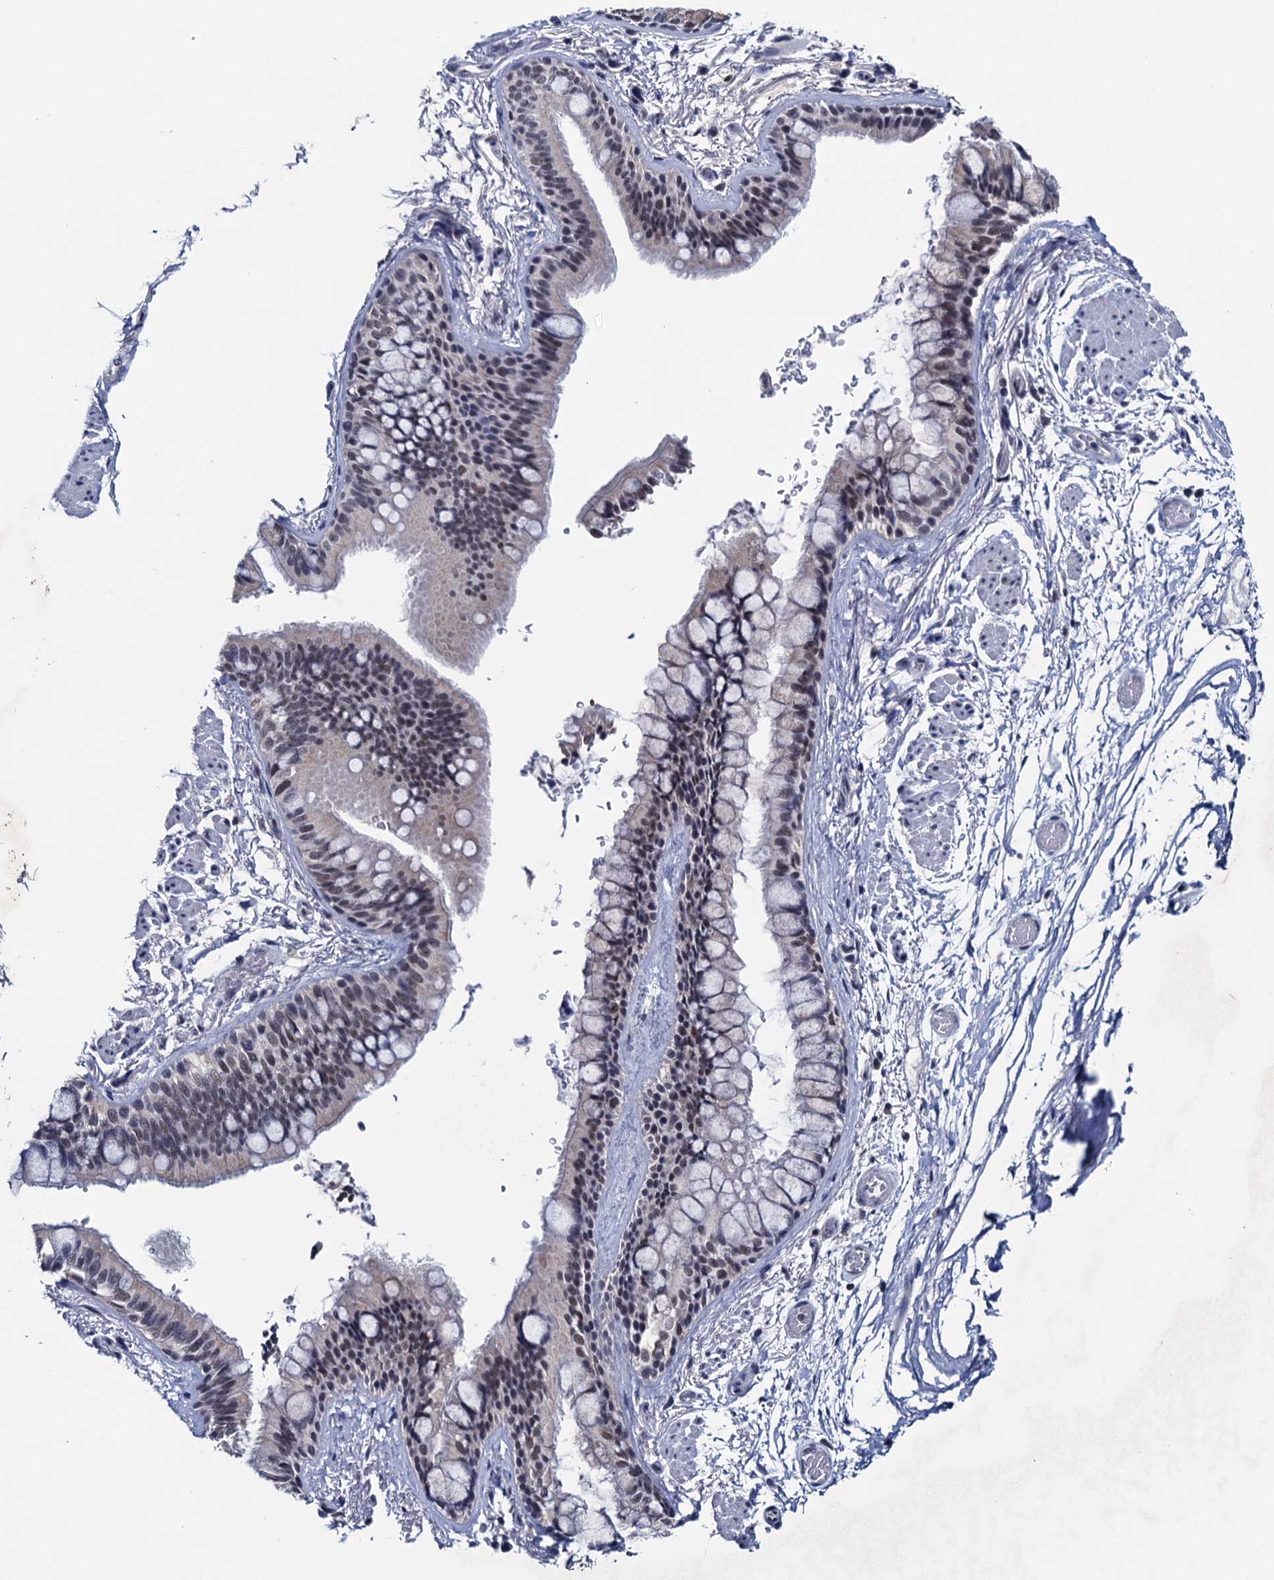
{"staining": {"intensity": "weak", "quantity": "25%-75%", "location": "nuclear"}, "tissue": "bronchus", "cell_type": "Respiratory epithelial cells", "image_type": "normal", "snomed": [{"axis": "morphology", "description": "Normal tissue, NOS"}, {"axis": "topography", "description": "Cartilage tissue"}], "caption": "This is an image of immunohistochemistry (IHC) staining of benign bronchus, which shows weak positivity in the nuclear of respiratory epithelial cells.", "gene": "FNBP4", "patient": {"sex": "male", "age": 63}}